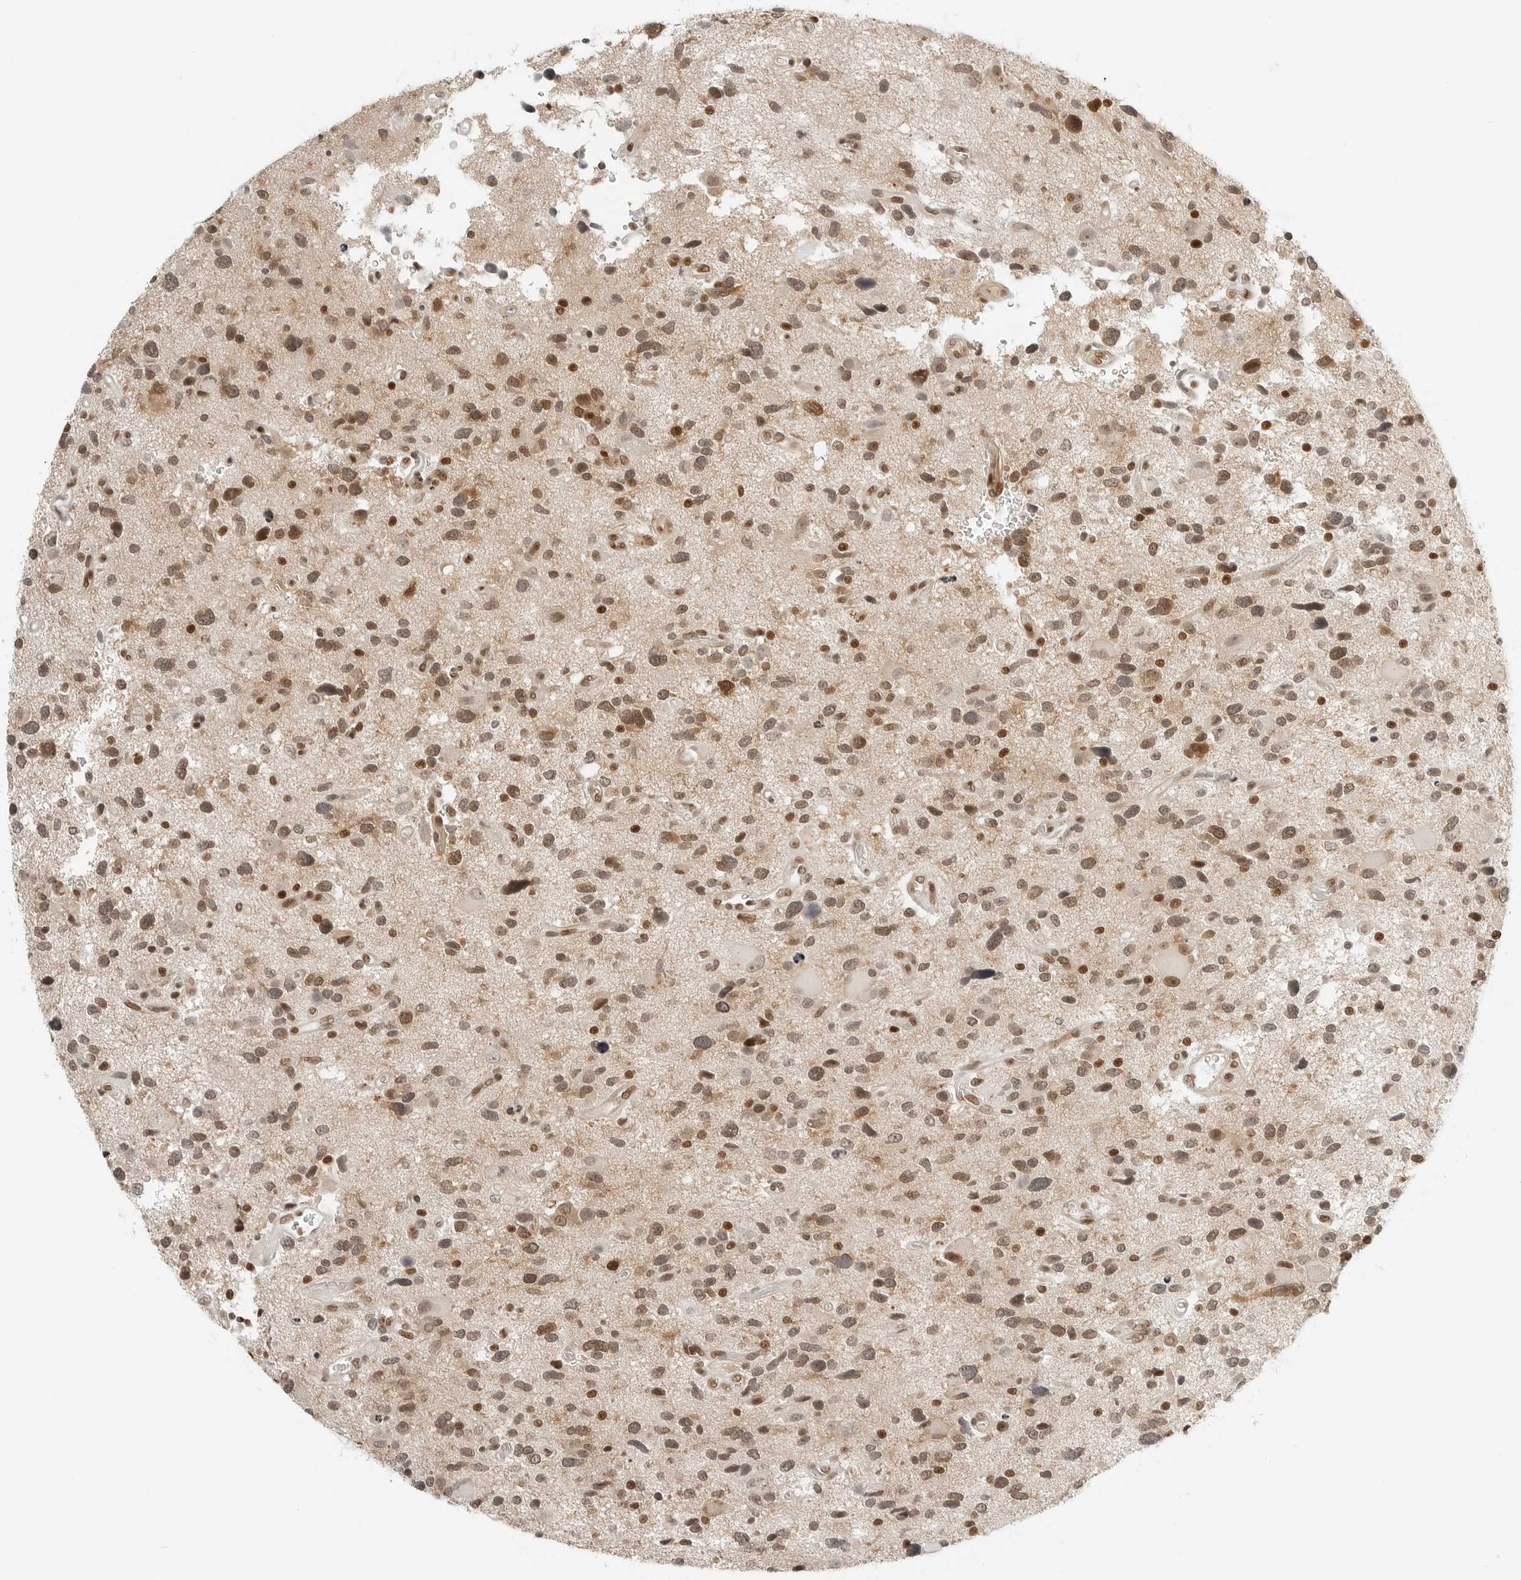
{"staining": {"intensity": "moderate", "quantity": ">75%", "location": "nuclear"}, "tissue": "glioma", "cell_type": "Tumor cells", "image_type": "cancer", "snomed": [{"axis": "morphology", "description": "Glioma, malignant, High grade"}, {"axis": "topography", "description": "Brain"}], "caption": "A brown stain highlights moderate nuclear expression of a protein in human malignant glioma (high-grade) tumor cells.", "gene": "CRTC2", "patient": {"sex": "male", "age": 33}}